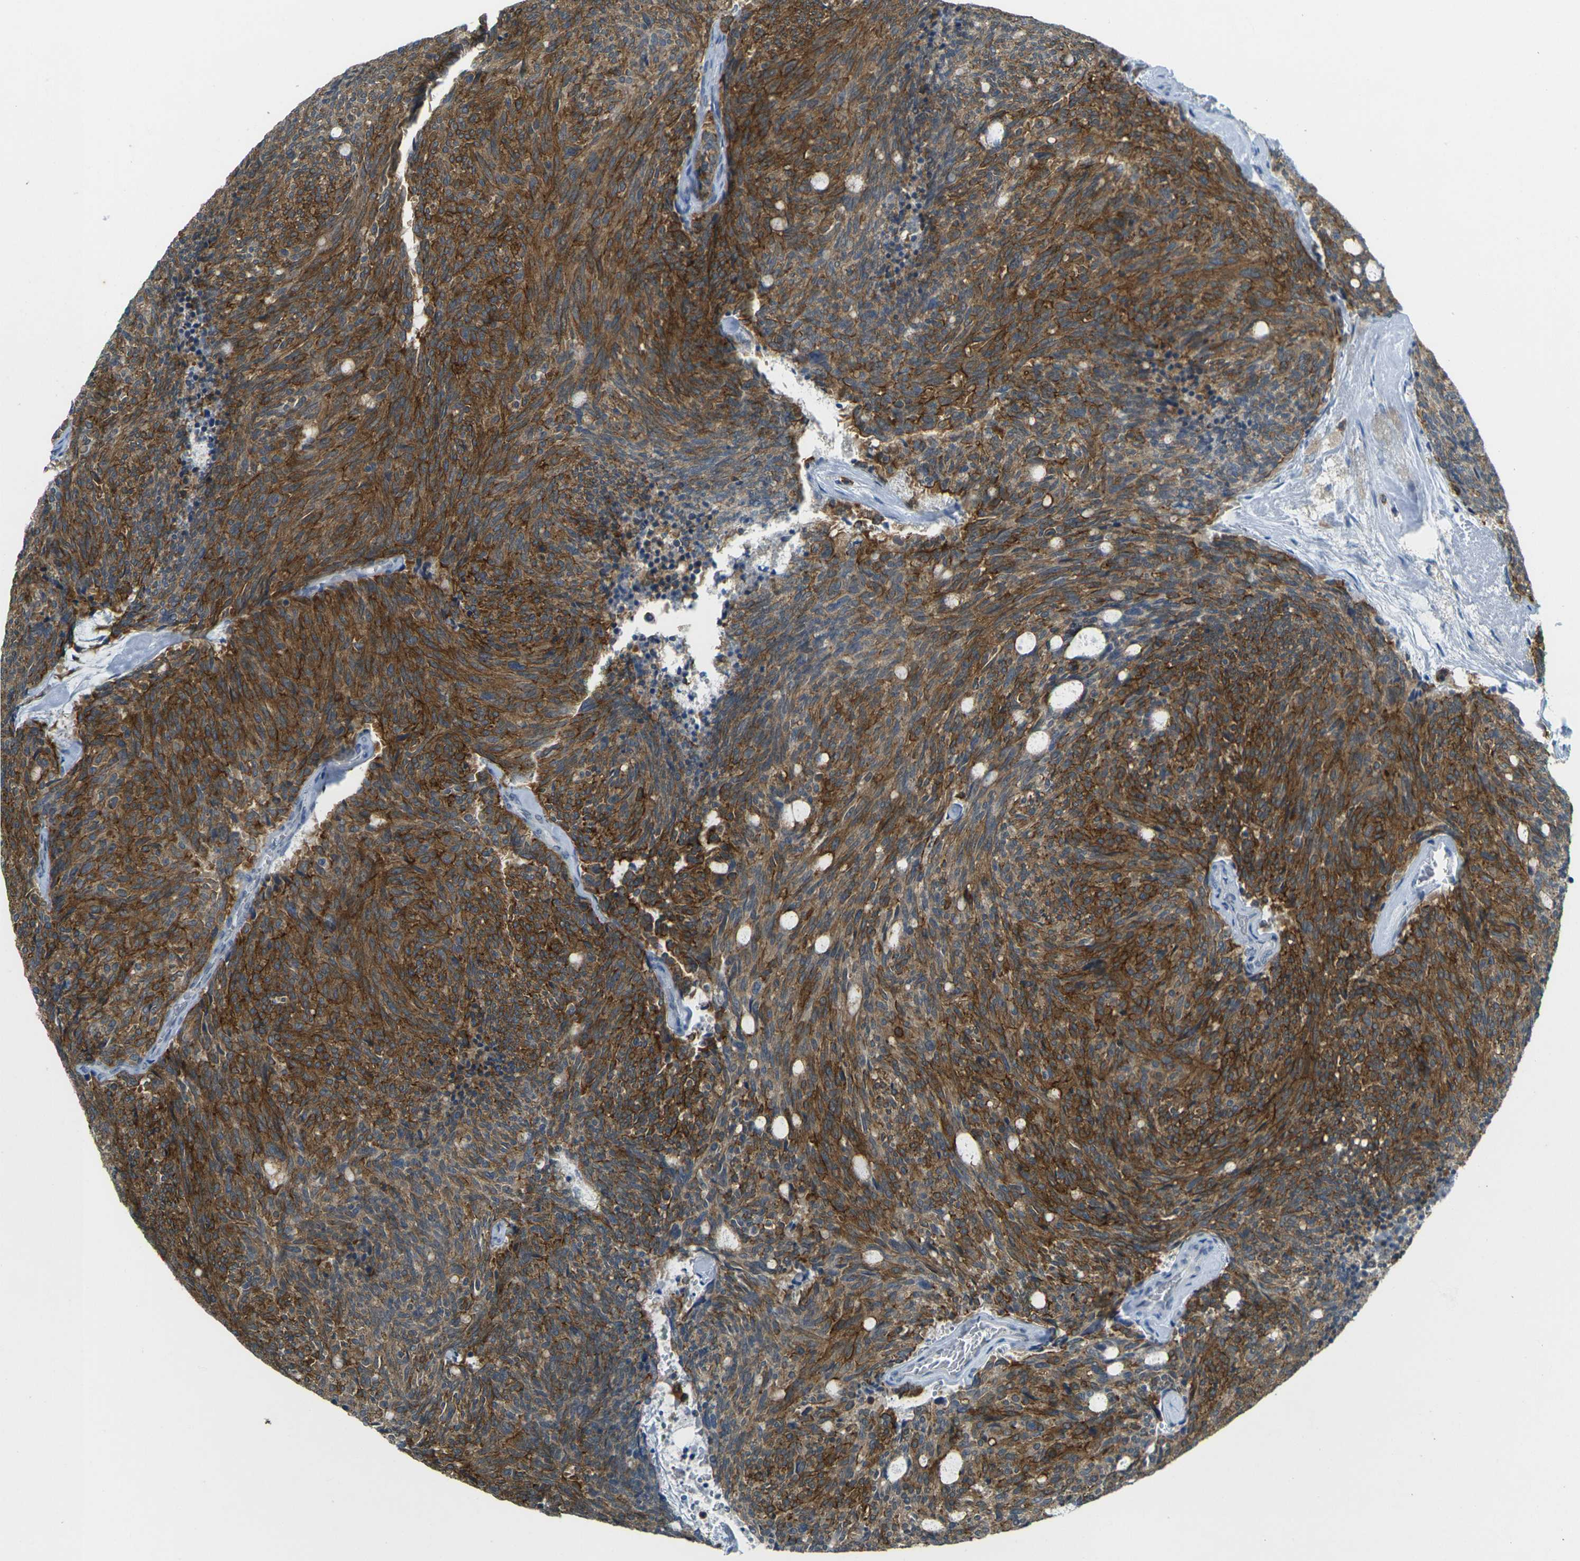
{"staining": {"intensity": "strong", "quantity": ">75%", "location": "cytoplasmic/membranous"}, "tissue": "carcinoid", "cell_type": "Tumor cells", "image_type": "cancer", "snomed": [{"axis": "morphology", "description": "Carcinoid, malignant, NOS"}, {"axis": "topography", "description": "Pancreas"}], "caption": "Immunohistochemical staining of malignant carcinoid reveals high levels of strong cytoplasmic/membranous positivity in approximately >75% of tumor cells.", "gene": "SPTBN2", "patient": {"sex": "female", "age": 54}}